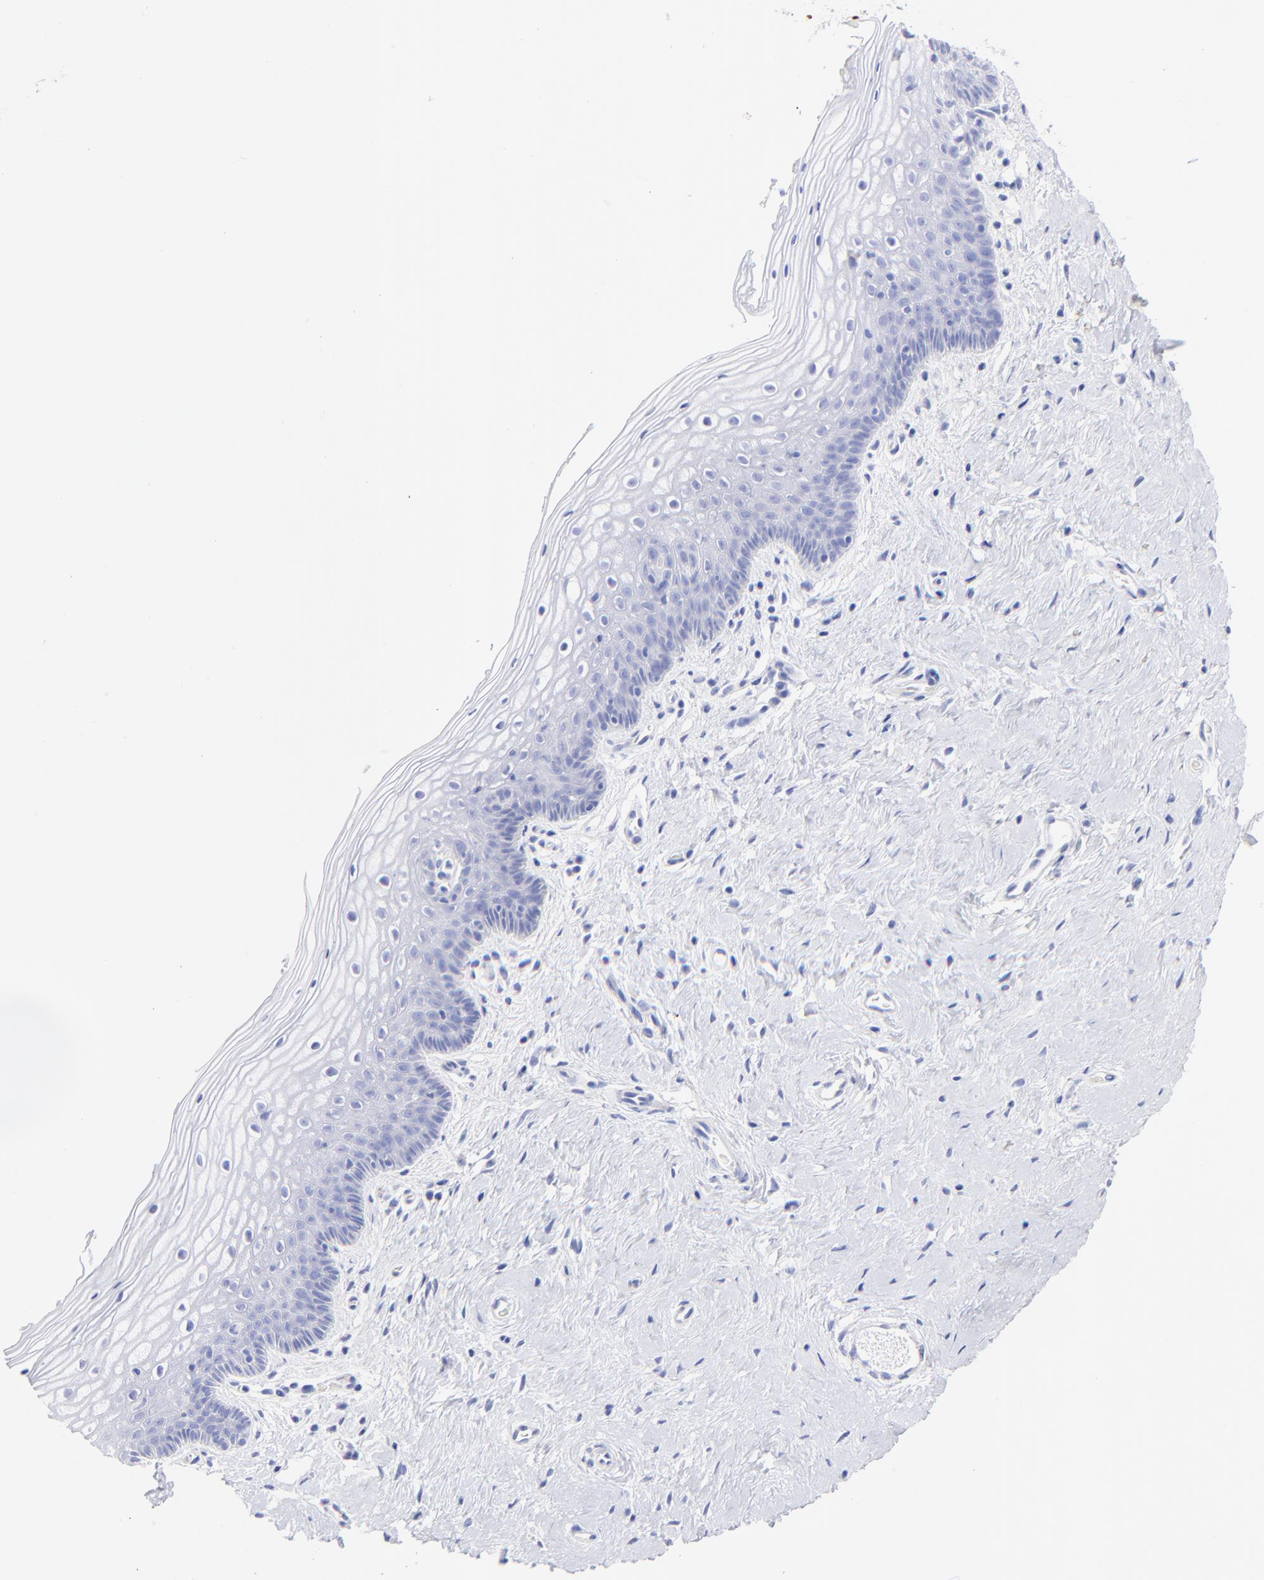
{"staining": {"intensity": "negative", "quantity": "none", "location": "none"}, "tissue": "vagina", "cell_type": "Squamous epithelial cells", "image_type": "normal", "snomed": [{"axis": "morphology", "description": "Normal tissue, NOS"}, {"axis": "topography", "description": "Vagina"}], "caption": "Immunohistochemistry image of normal human vagina stained for a protein (brown), which reveals no expression in squamous epithelial cells. The staining was performed using DAB (3,3'-diaminobenzidine) to visualize the protein expression in brown, while the nuclei were stained in blue with hematoxylin (Magnification: 20x).", "gene": "C1QTNF6", "patient": {"sex": "female", "age": 46}}